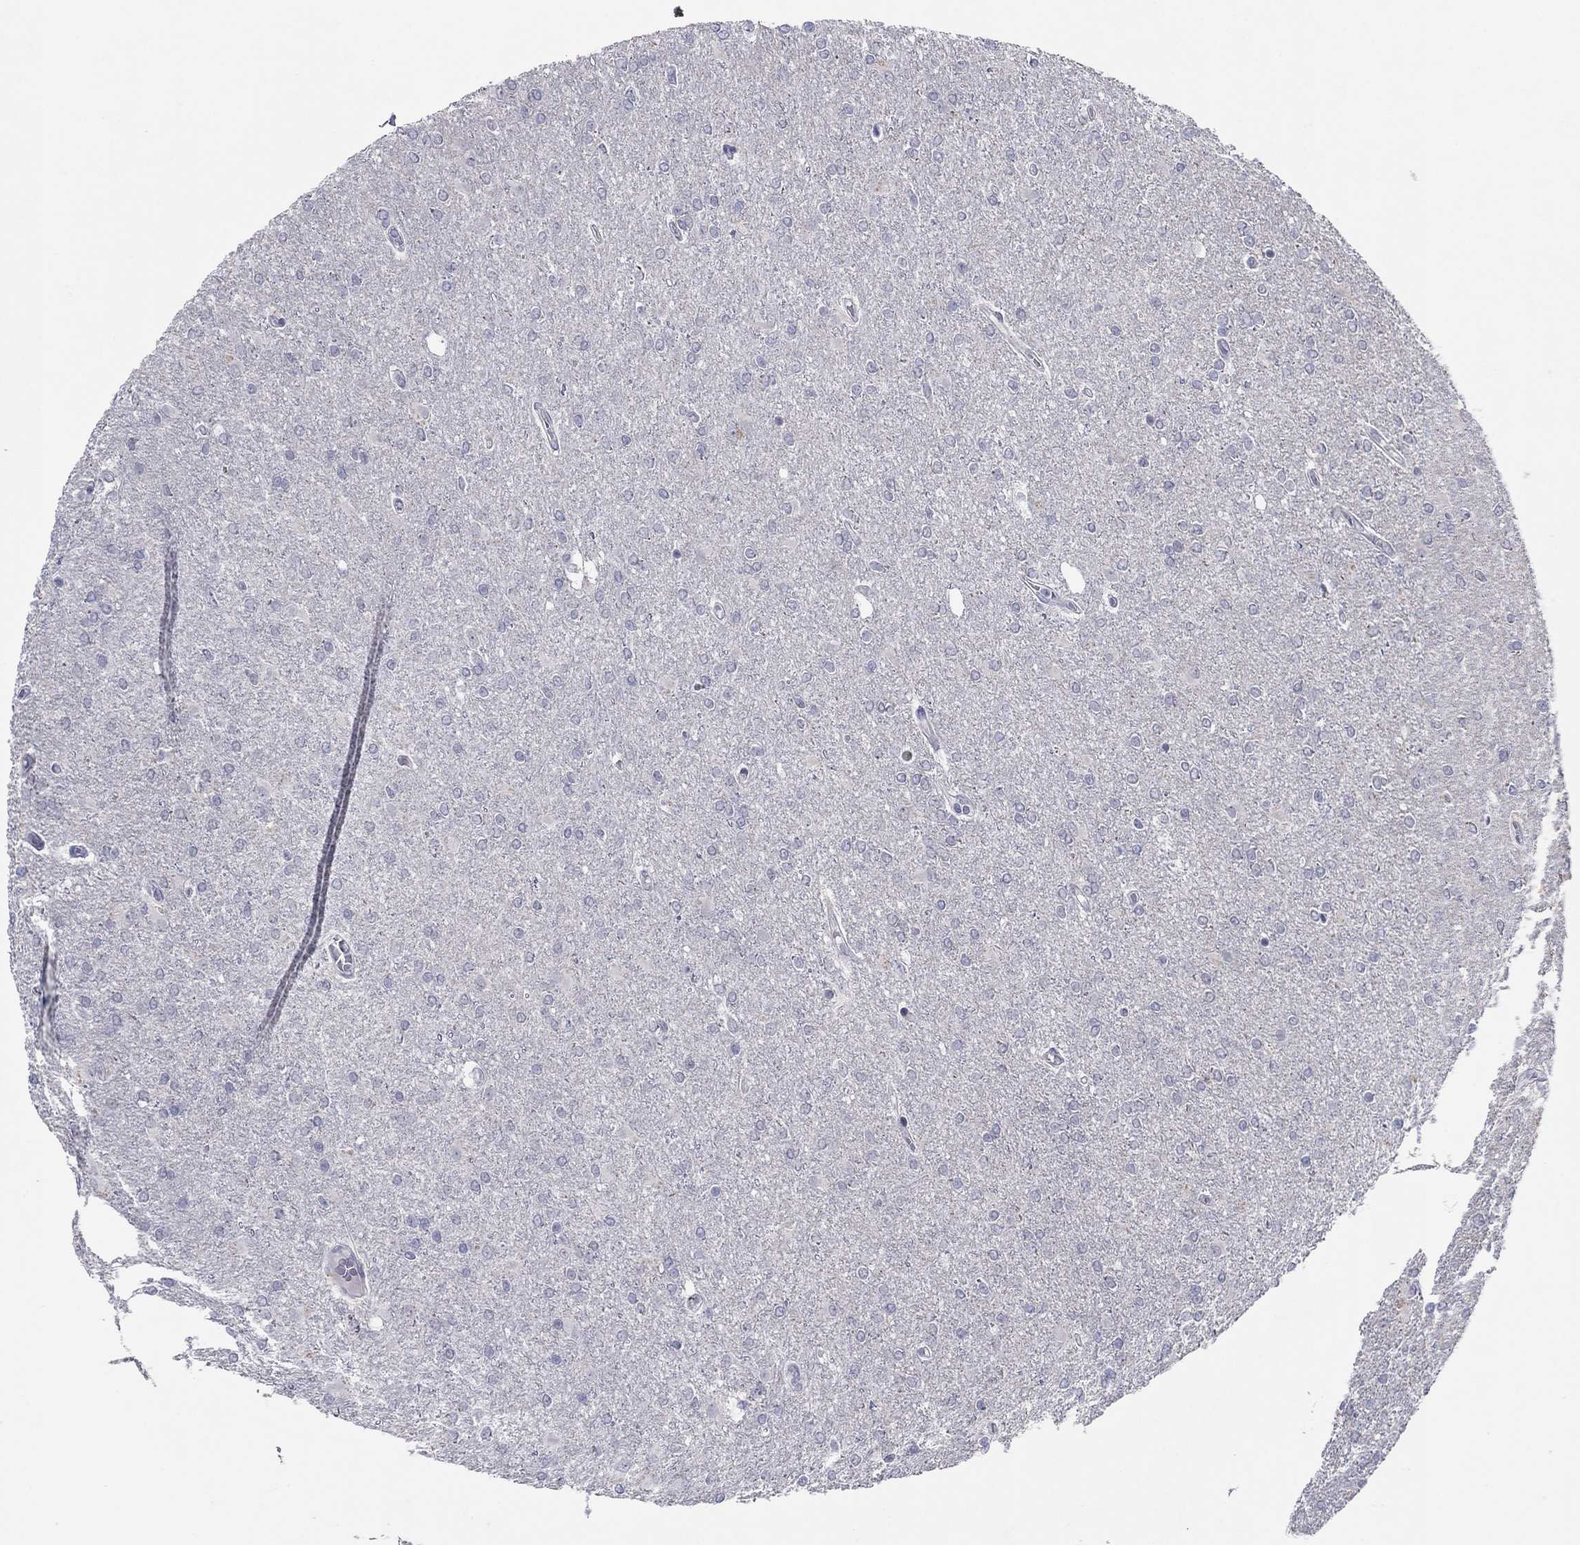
{"staining": {"intensity": "negative", "quantity": "none", "location": "none"}, "tissue": "glioma", "cell_type": "Tumor cells", "image_type": "cancer", "snomed": [{"axis": "morphology", "description": "Glioma, malignant, High grade"}, {"axis": "topography", "description": "Cerebral cortex"}], "caption": "The immunohistochemistry micrograph has no significant positivity in tumor cells of glioma tissue. (Immunohistochemistry, brightfield microscopy, high magnification).", "gene": "ITGAE", "patient": {"sex": "male", "age": 70}}